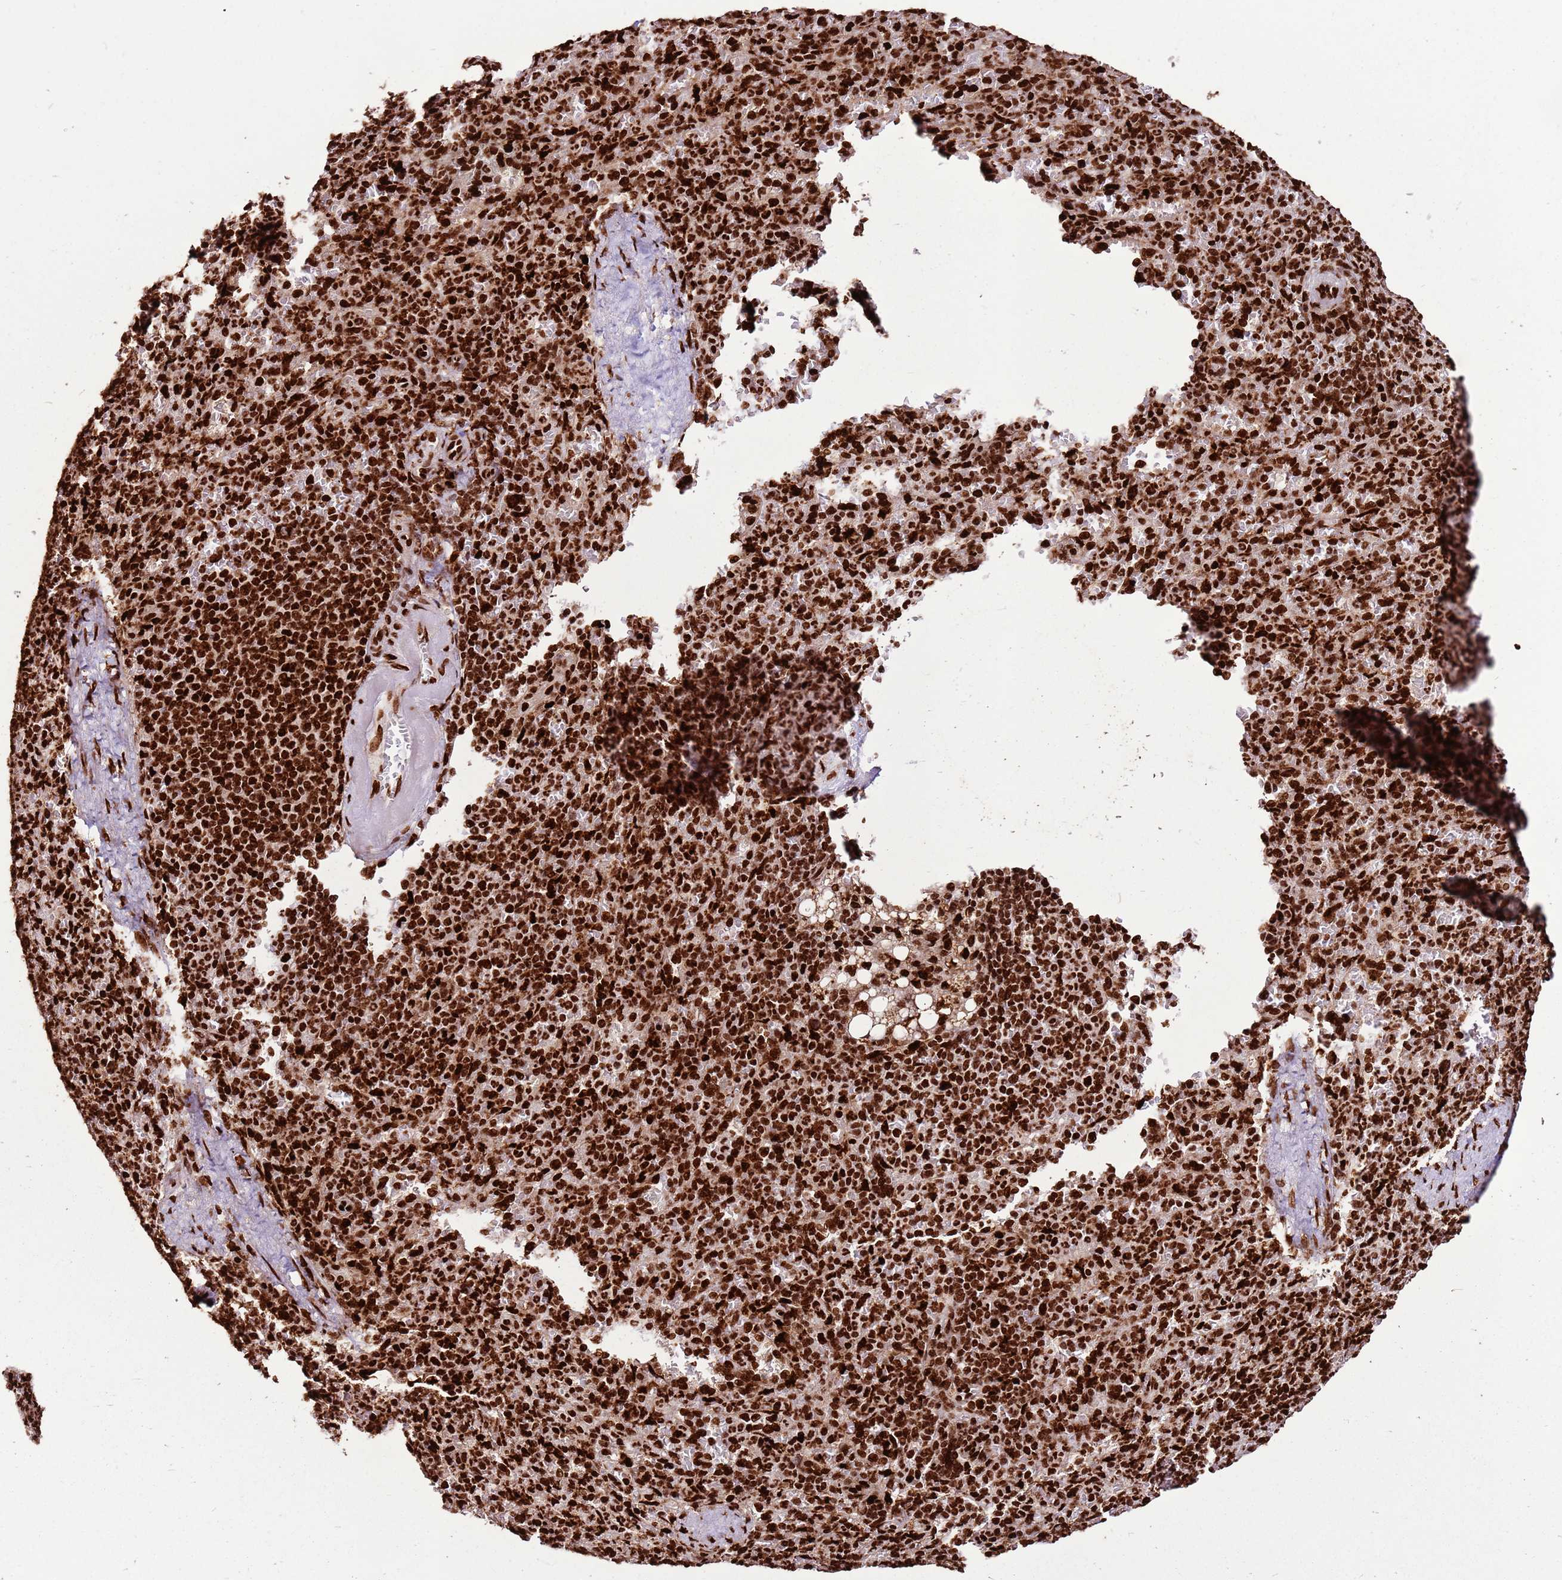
{"staining": {"intensity": "strong", "quantity": ">75%", "location": "nuclear"}, "tissue": "spleen", "cell_type": "Cells in red pulp", "image_type": "normal", "snomed": [{"axis": "morphology", "description": "Normal tissue, NOS"}, {"axis": "topography", "description": "Spleen"}], "caption": "Benign spleen was stained to show a protein in brown. There is high levels of strong nuclear positivity in approximately >75% of cells in red pulp. (IHC, brightfield microscopy, high magnification).", "gene": "HNRNPAB", "patient": {"sex": "female", "age": 74}}